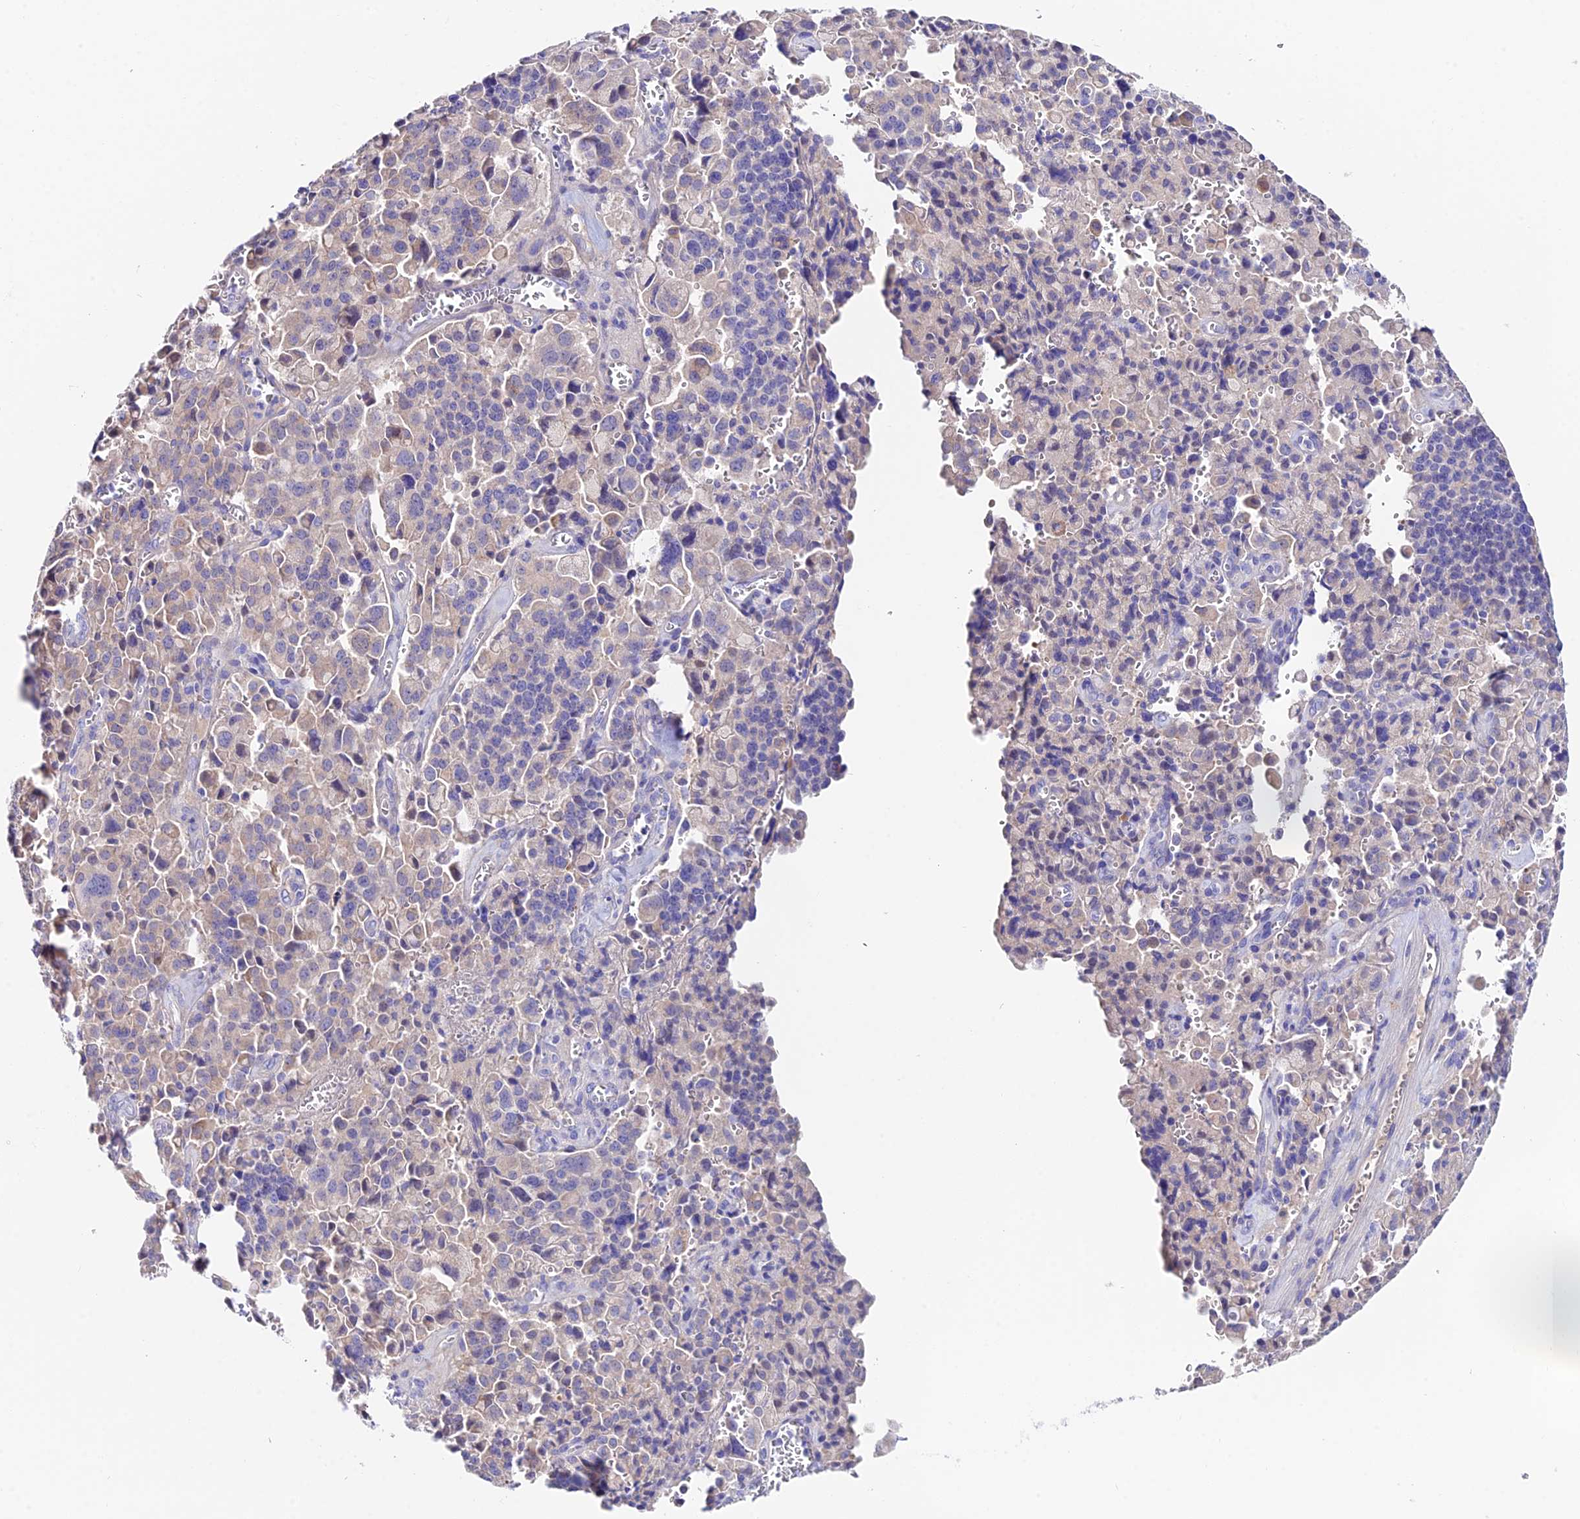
{"staining": {"intensity": "negative", "quantity": "none", "location": "none"}, "tissue": "pancreatic cancer", "cell_type": "Tumor cells", "image_type": "cancer", "snomed": [{"axis": "morphology", "description": "Adenocarcinoma, NOS"}, {"axis": "topography", "description": "Pancreas"}], "caption": "The photomicrograph demonstrates no significant expression in tumor cells of adenocarcinoma (pancreatic).", "gene": "CEP41", "patient": {"sex": "male", "age": 65}}